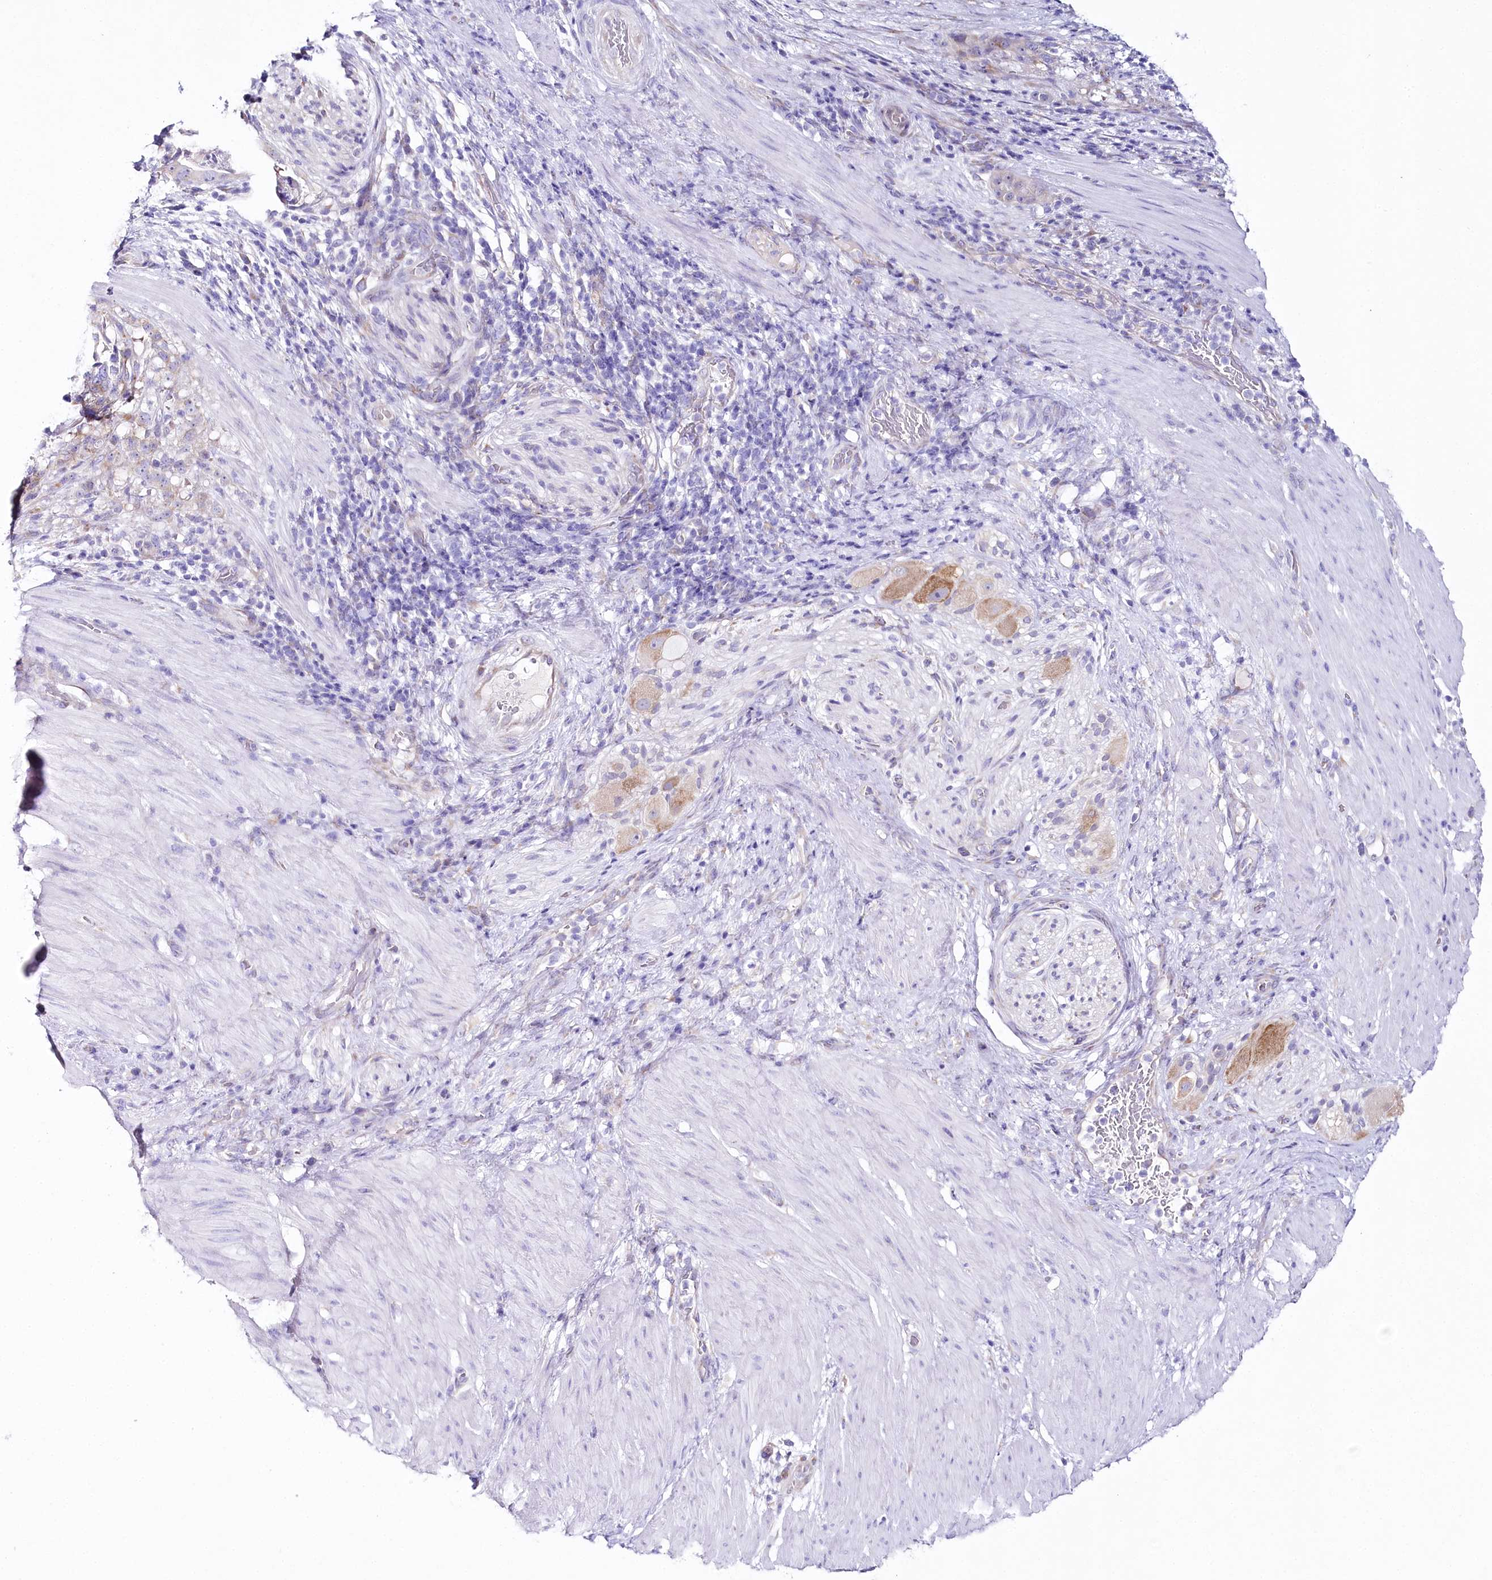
{"staining": {"intensity": "negative", "quantity": "none", "location": "none"}, "tissue": "stomach cancer", "cell_type": "Tumor cells", "image_type": "cancer", "snomed": [{"axis": "morphology", "description": "Adenocarcinoma, NOS"}, {"axis": "topography", "description": "Stomach"}], "caption": "The image exhibits no significant positivity in tumor cells of stomach adenocarcinoma.", "gene": "CSN3", "patient": {"sex": "male", "age": 48}}